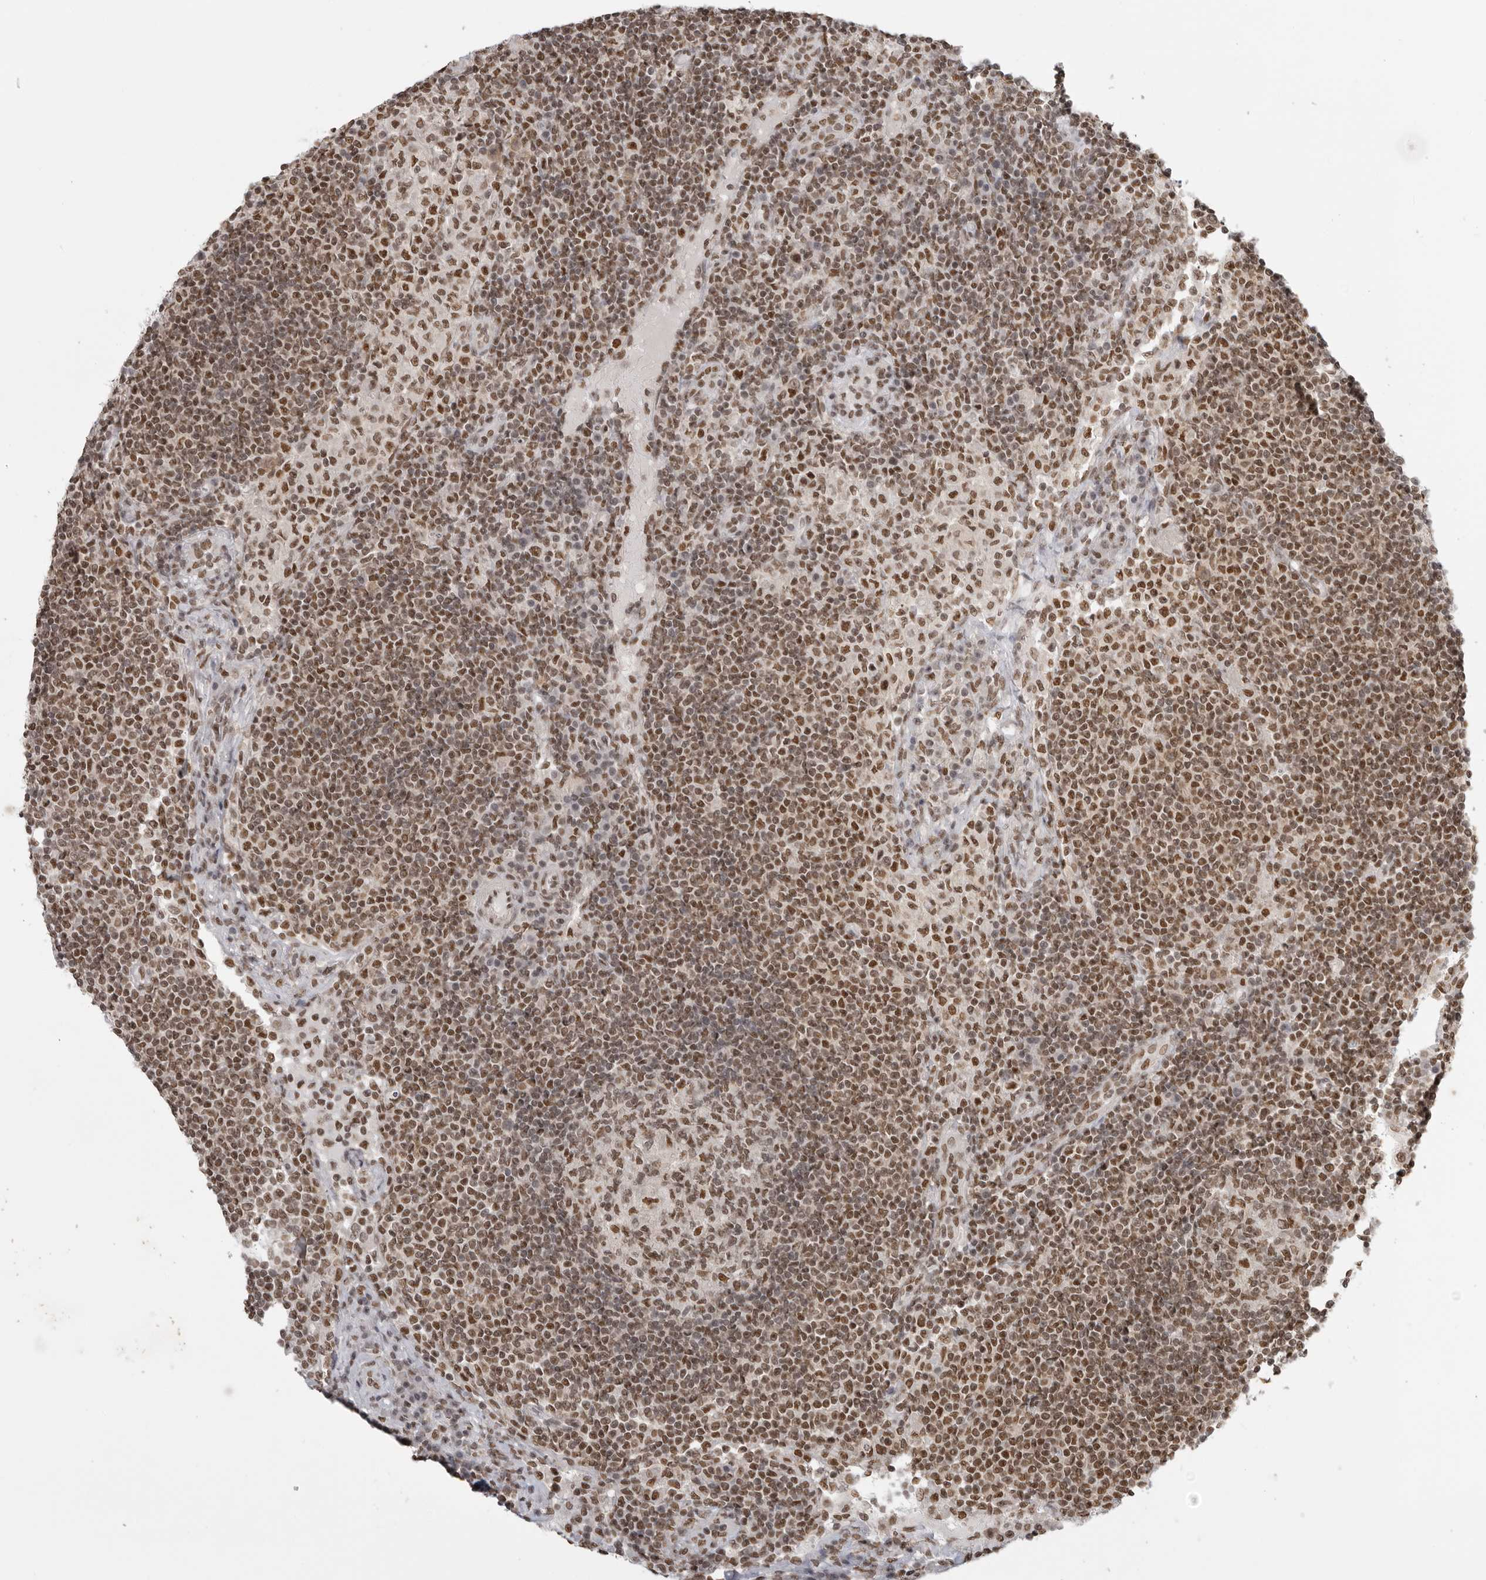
{"staining": {"intensity": "moderate", "quantity": ">75%", "location": "nuclear"}, "tissue": "lymph node", "cell_type": "Germinal center cells", "image_type": "normal", "snomed": [{"axis": "morphology", "description": "Normal tissue, NOS"}, {"axis": "topography", "description": "Lymph node"}], "caption": "IHC photomicrograph of benign lymph node: lymph node stained using immunohistochemistry (IHC) reveals medium levels of moderate protein expression localized specifically in the nuclear of germinal center cells, appearing as a nuclear brown color.", "gene": "RPA2", "patient": {"sex": "female", "age": 53}}